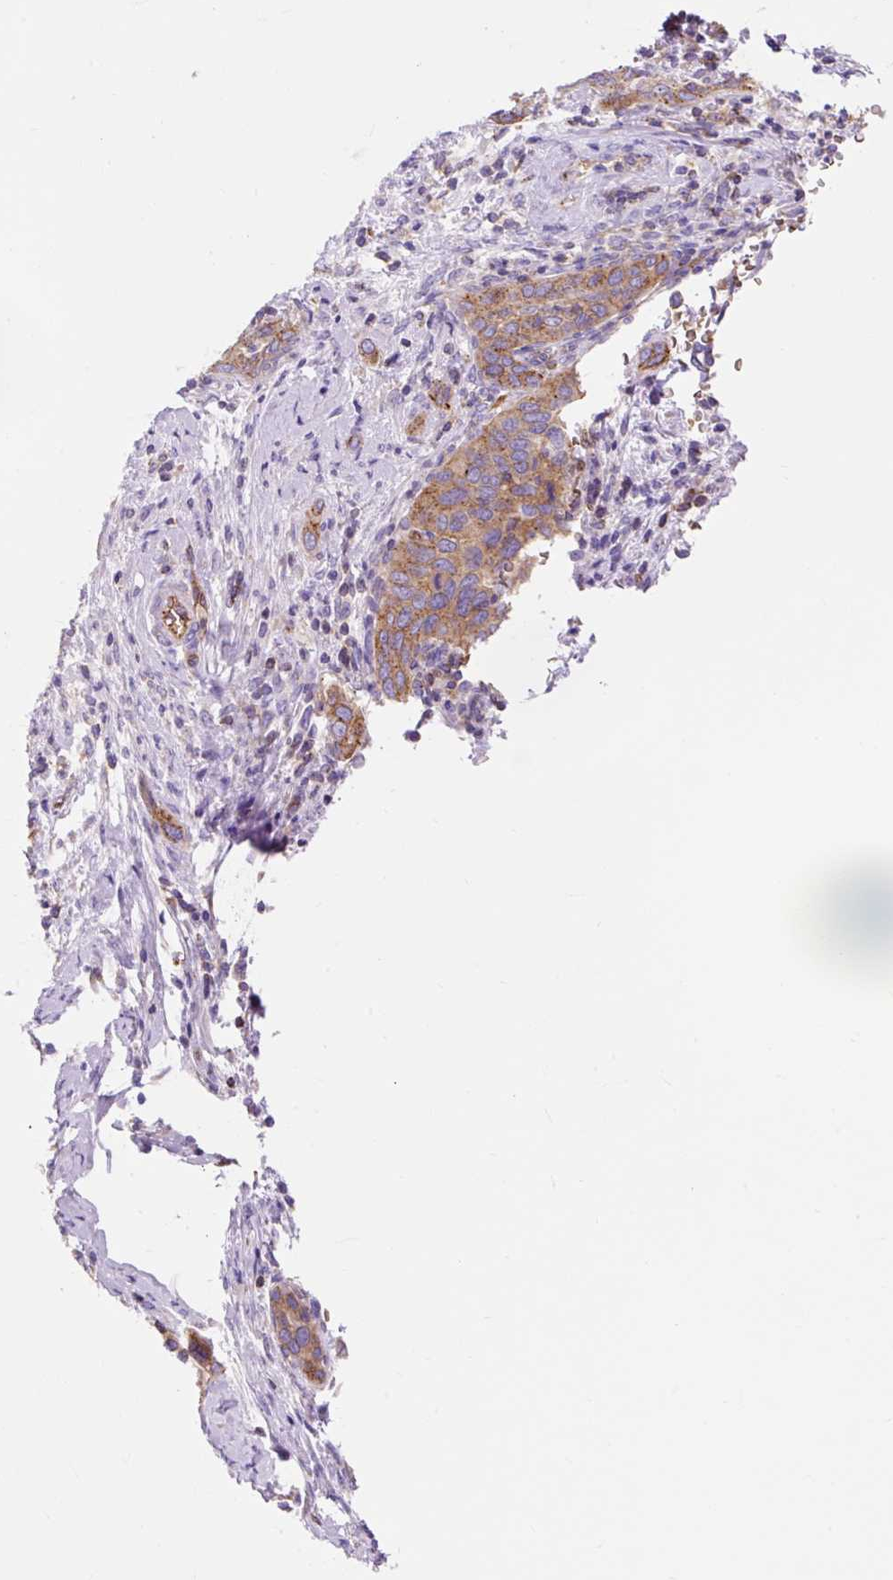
{"staining": {"intensity": "moderate", "quantity": ">75%", "location": "cytoplasmic/membranous"}, "tissue": "cervical cancer", "cell_type": "Tumor cells", "image_type": "cancer", "snomed": [{"axis": "morphology", "description": "Squamous cell carcinoma, NOS"}, {"axis": "topography", "description": "Cervix"}], "caption": "Immunohistochemistry (IHC) photomicrograph of neoplastic tissue: squamous cell carcinoma (cervical) stained using IHC displays medium levels of moderate protein expression localized specifically in the cytoplasmic/membranous of tumor cells, appearing as a cytoplasmic/membranous brown color.", "gene": "HIP1R", "patient": {"sex": "female", "age": 60}}